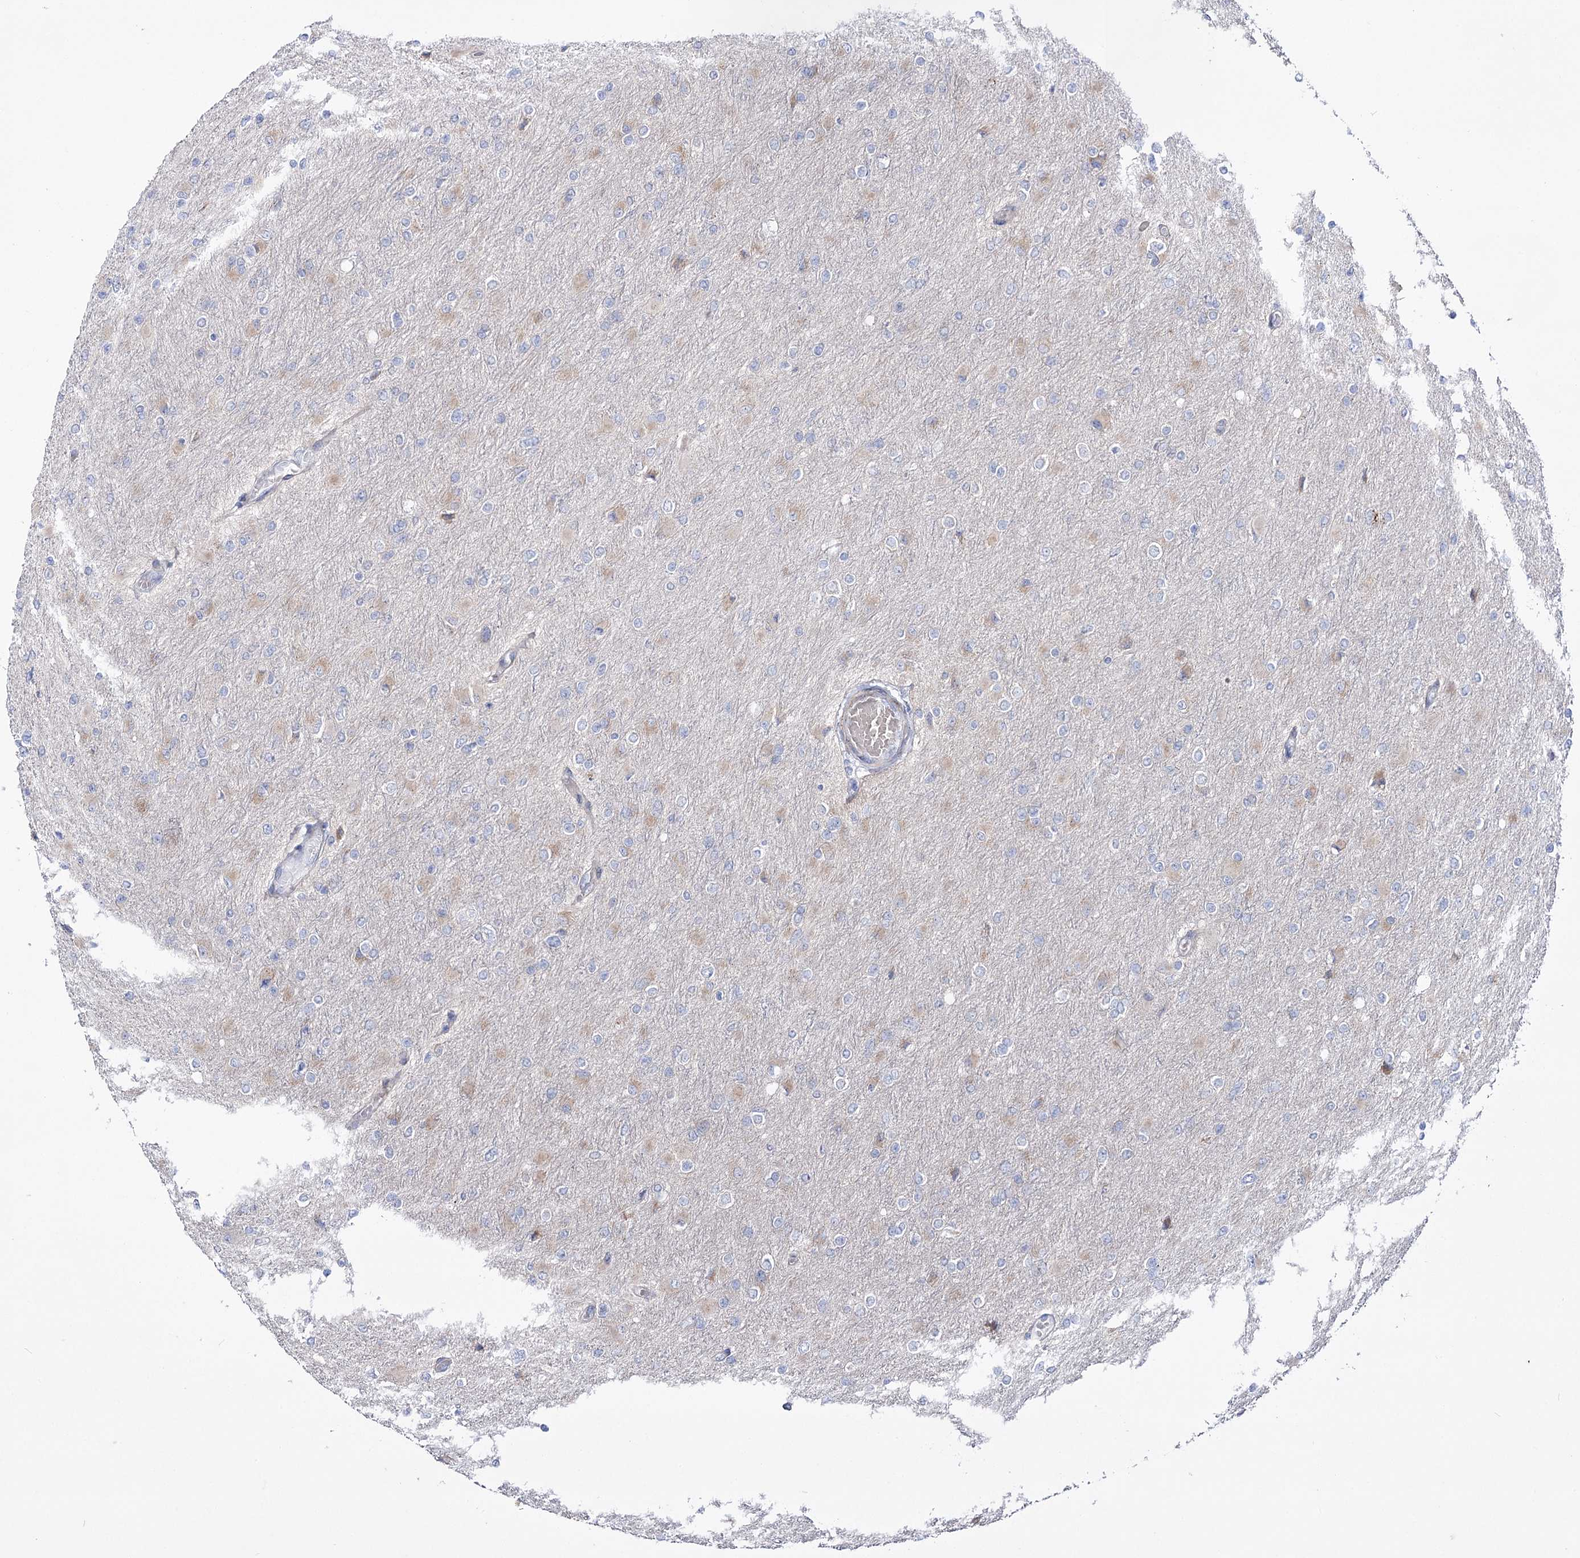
{"staining": {"intensity": "weak", "quantity": "<25%", "location": "cytoplasmic/membranous"}, "tissue": "glioma", "cell_type": "Tumor cells", "image_type": "cancer", "snomed": [{"axis": "morphology", "description": "Glioma, malignant, High grade"}, {"axis": "topography", "description": "Cerebral cortex"}], "caption": "This is an IHC photomicrograph of malignant high-grade glioma. There is no staining in tumor cells.", "gene": "METTL5", "patient": {"sex": "female", "age": 36}}